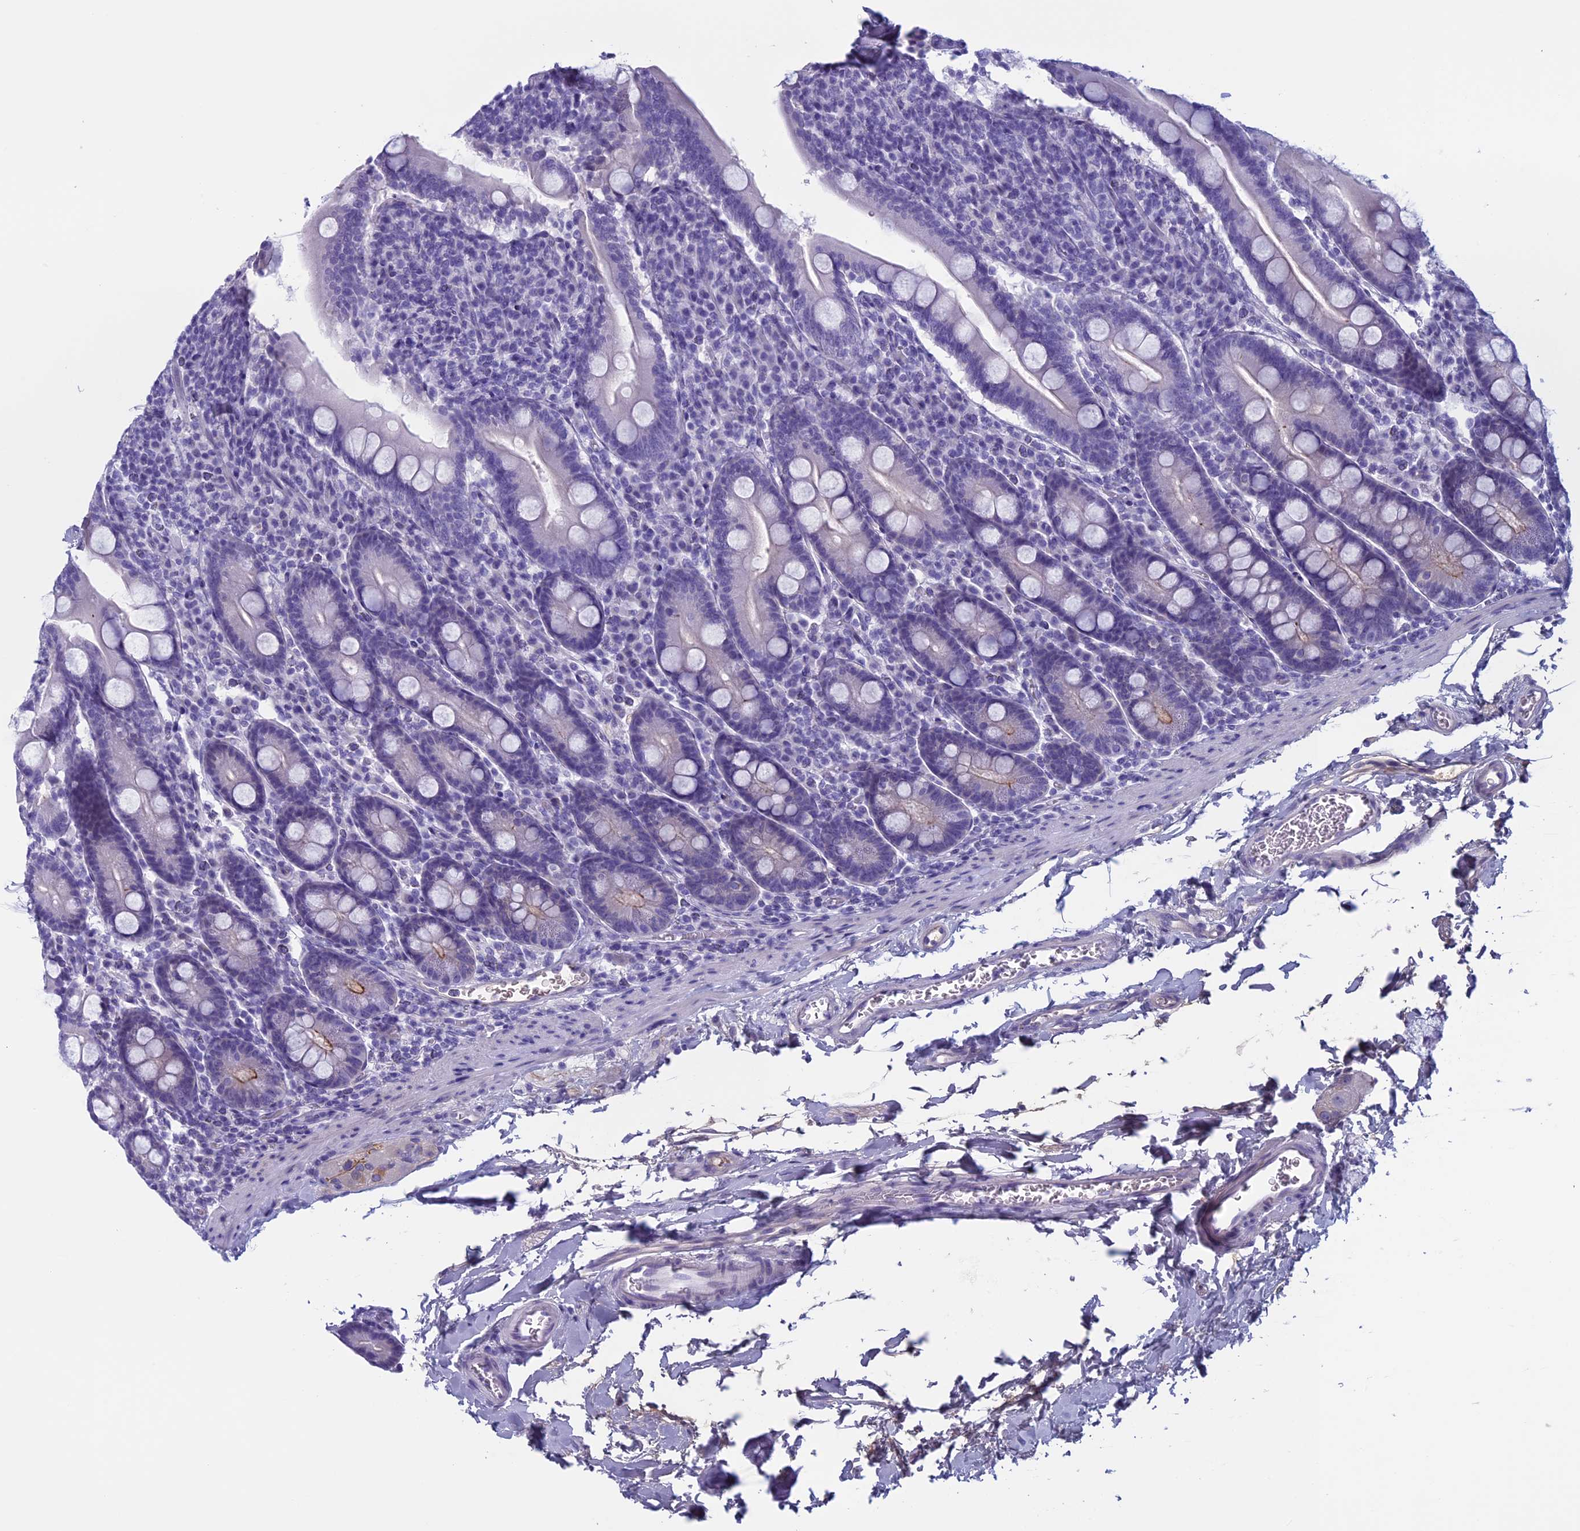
{"staining": {"intensity": "negative", "quantity": "none", "location": "none"}, "tissue": "duodenum", "cell_type": "Glandular cells", "image_type": "normal", "snomed": [{"axis": "morphology", "description": "Normal tissue, NOS"}, {"axis": "topography", "description": "Duodenum"}], "caption": "The immunohistochemistry (IHC) micrograph has no significant positivity in glandular cells of duodenum. (DAB (3,3'-diaminobenzidine) immunohistochemistry (IHC), high magnification).", "gene": "ANGPTL2", "patient": {"sex": "male", "age": 35}}